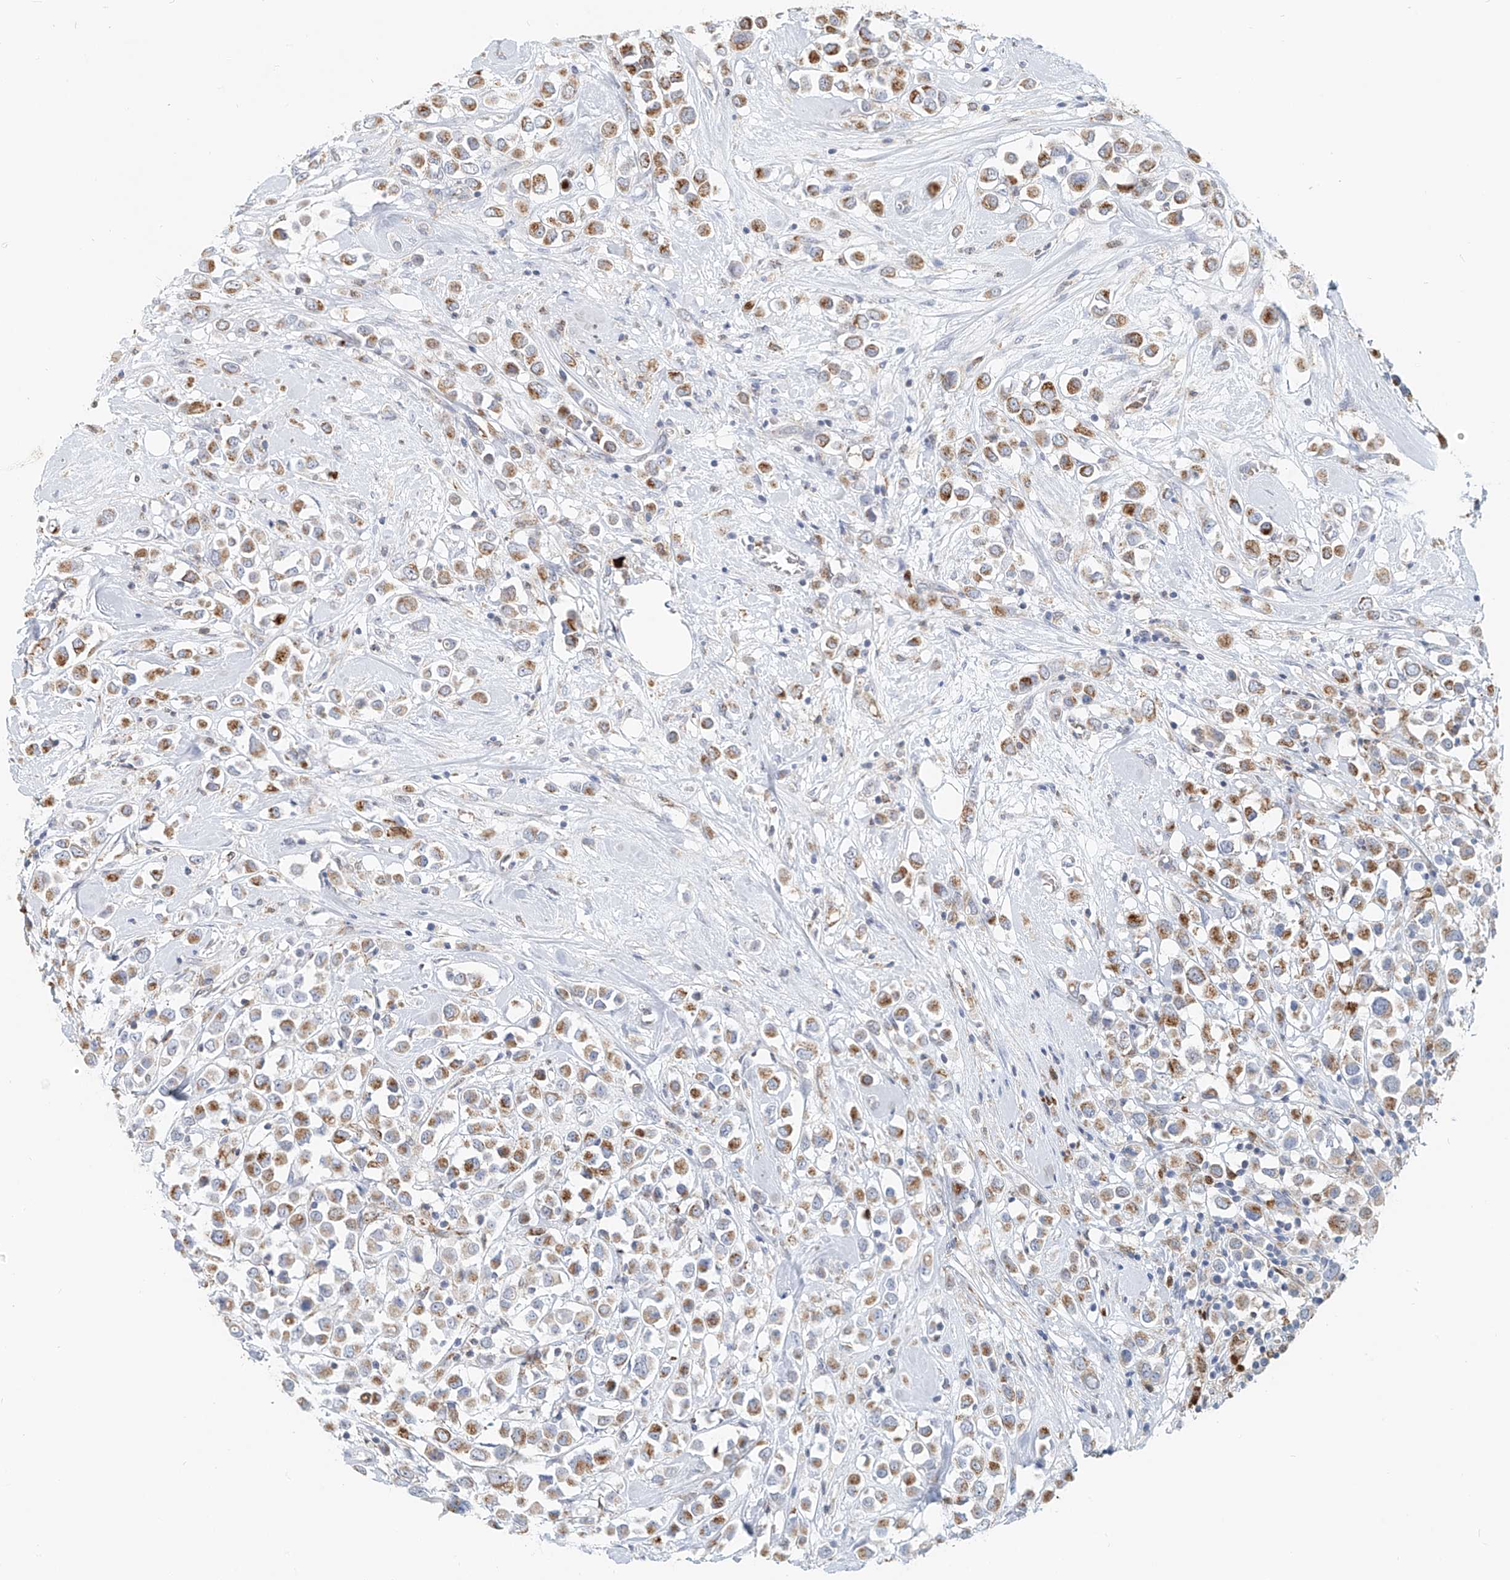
{"staining": {"intensity": "moderate", "quantity": ">75%", "location": "cytoplasmic/membranous"}, "tissue": "breast cancer", "cell_type": "Tumor cells", "image_type": "cancer", "snomed": [{"axis": "morphology", "description": "Duct carcinoma"}, {"axis": "topography", "description": "Breast"}], "caption": "Moderate cytoplasmic/membranous staining for a protein is seen in about >75% of tumor cells of breast cancer (infiltrating ductal carcinoma) using immunohistochemistry (IHC).", "gene": "PTPRA", "patient": {"sex": "female", "age": 61}}